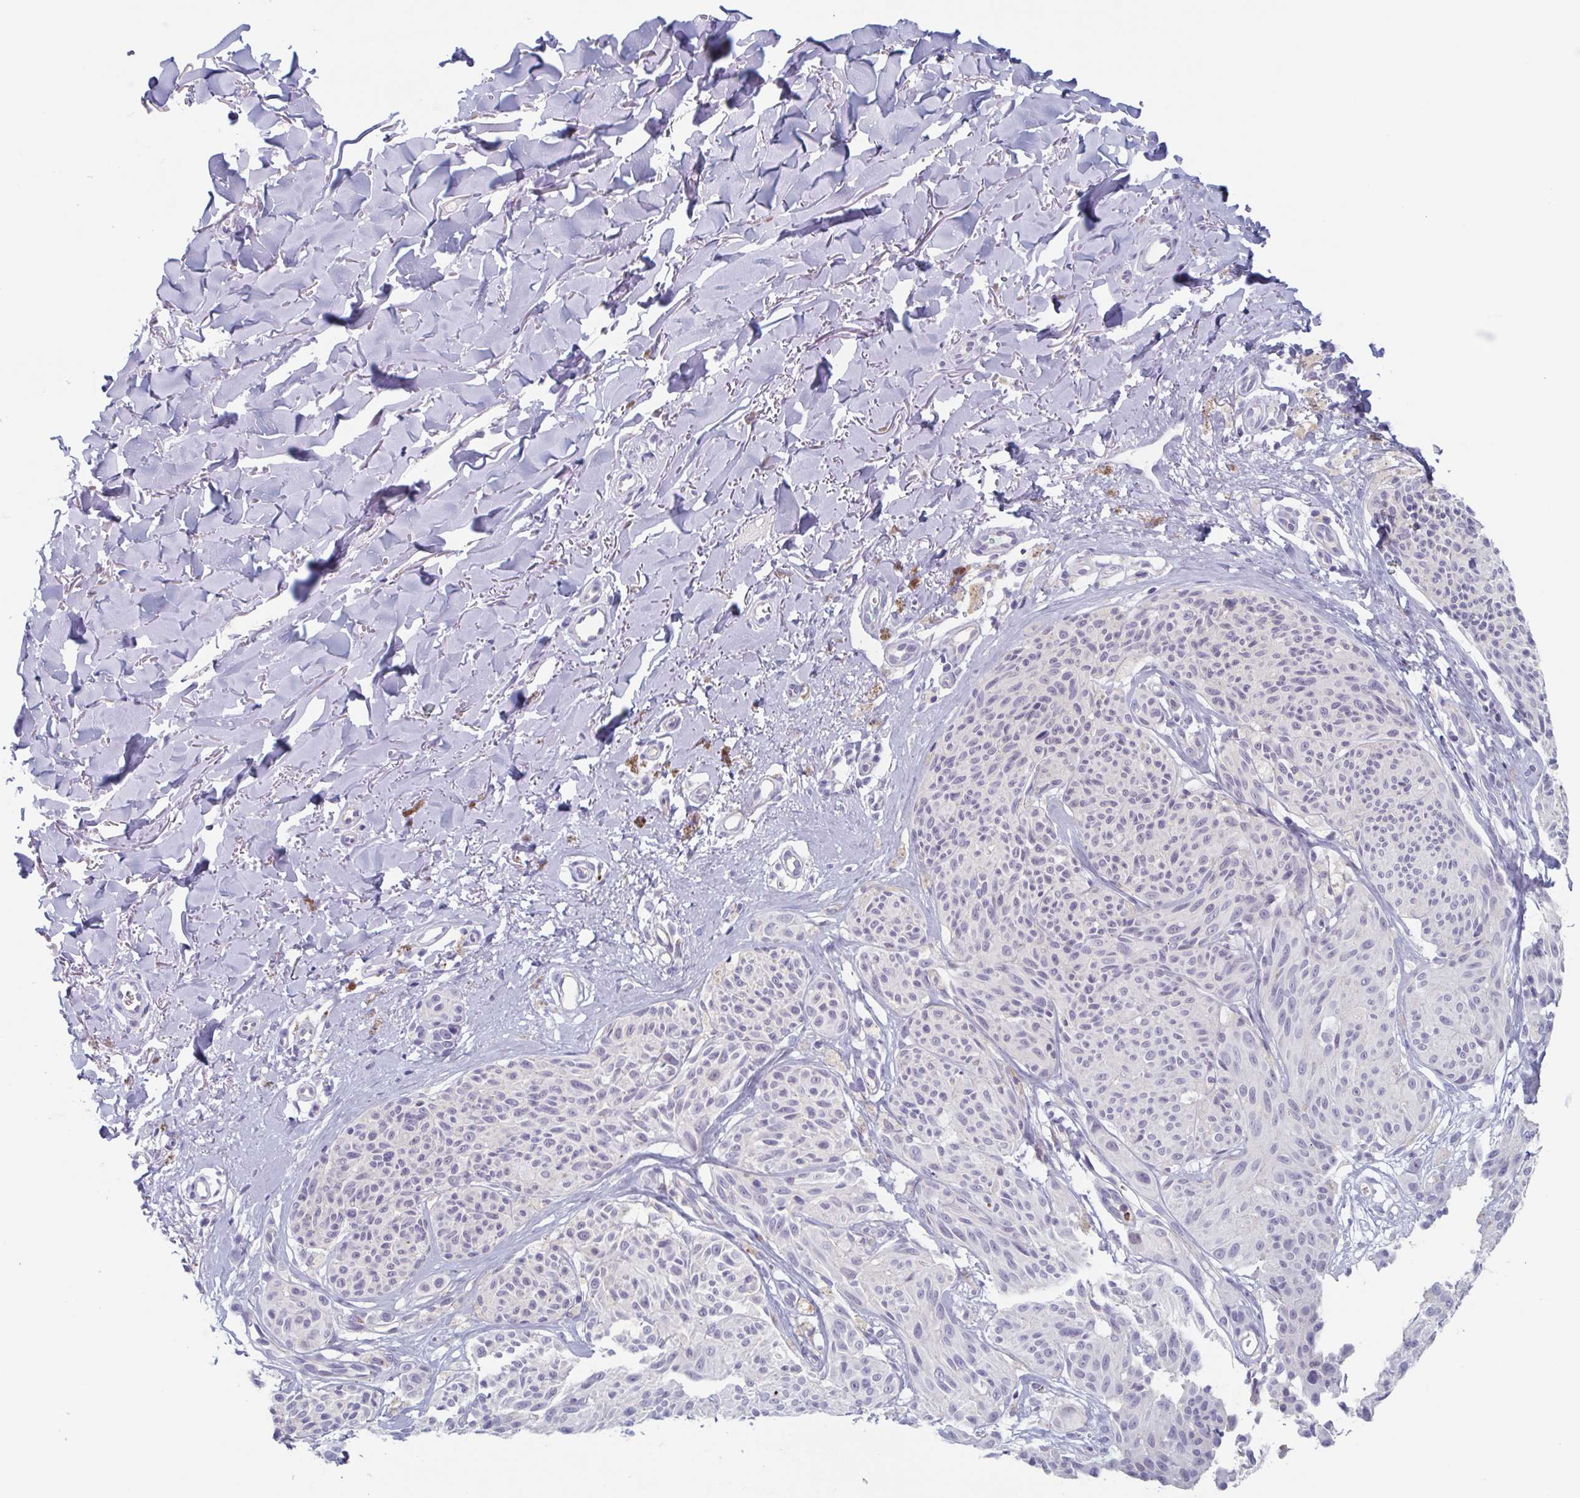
{"staining": {"intensity": "negative", "quantity": "none", "location": "none"}, "tissue": "melanoma", "cell_type": "Tumor cells", "image_type": "cancer", "snomed": [{"axis": "morphology", "description": "Malignant melanoma, NOS"}, {"axis": "topography", "description": "Skin"}], "caption": "The image shows no staining of tumor cells in melanoma.", "gene": "BPI", "patient": {"sex": "female", "age": 87}}